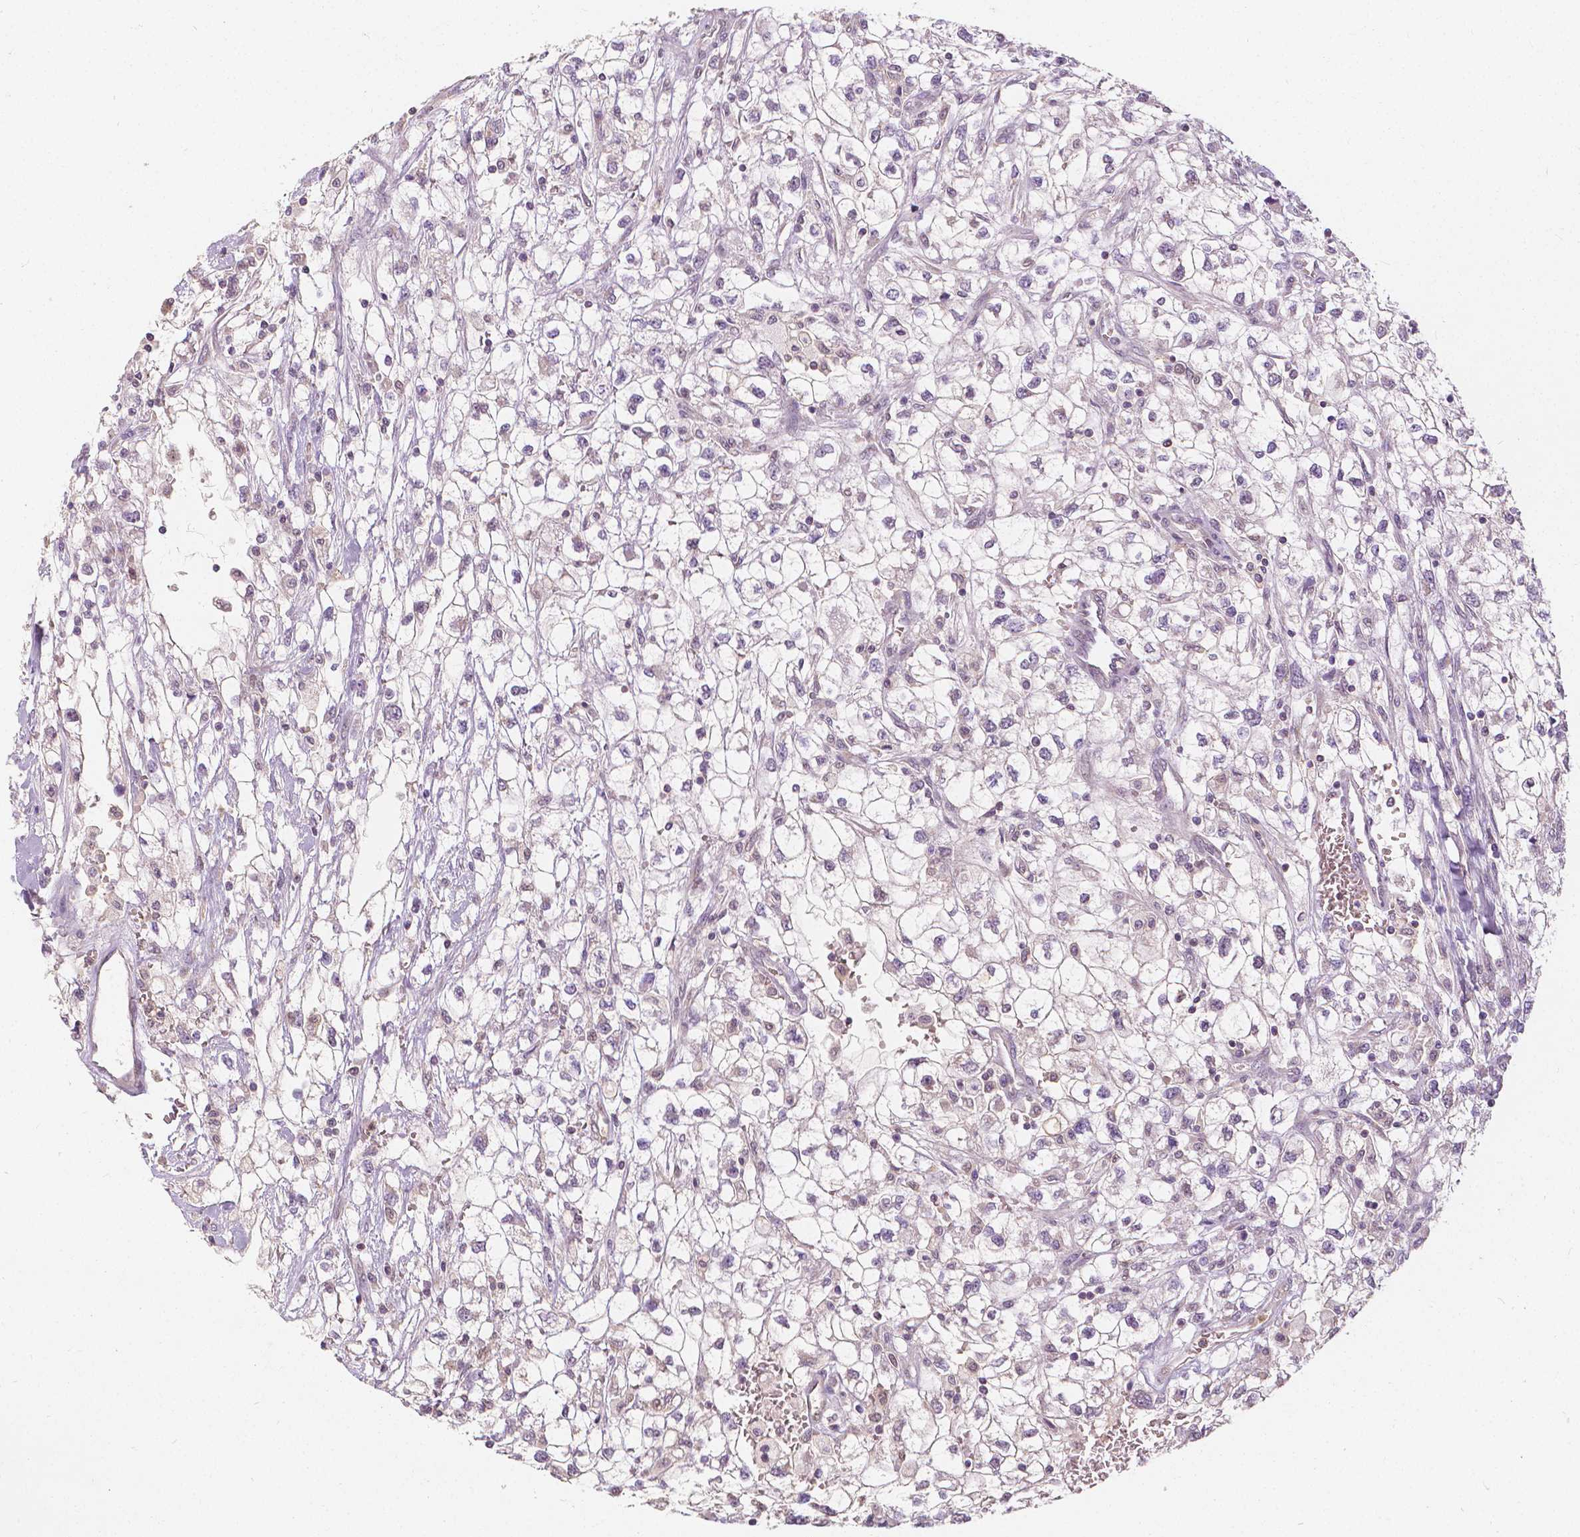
{"staining": {"intensity": "negative", "quantity": "none", "location": "none"}, "tissue": "renal cancer", "cell_type": "Tumor cells", "image_type": "cancer", "snomed": [{"axis": "morphology", "description": "Adenocarcinoma, NOS"}, {"axis": "topography", "description": "Kidney"}], "caption": "Immunohistochemistry micrograph of neoplastic tissue: adenocarcinoma (renal) stained with DAB shows no significant protein expression in tumor cells. (DAB immunohistochemistry (IHC), high magnification).", "gene": "NAPRT", "patient": {"sex": "male", "age": 59}}